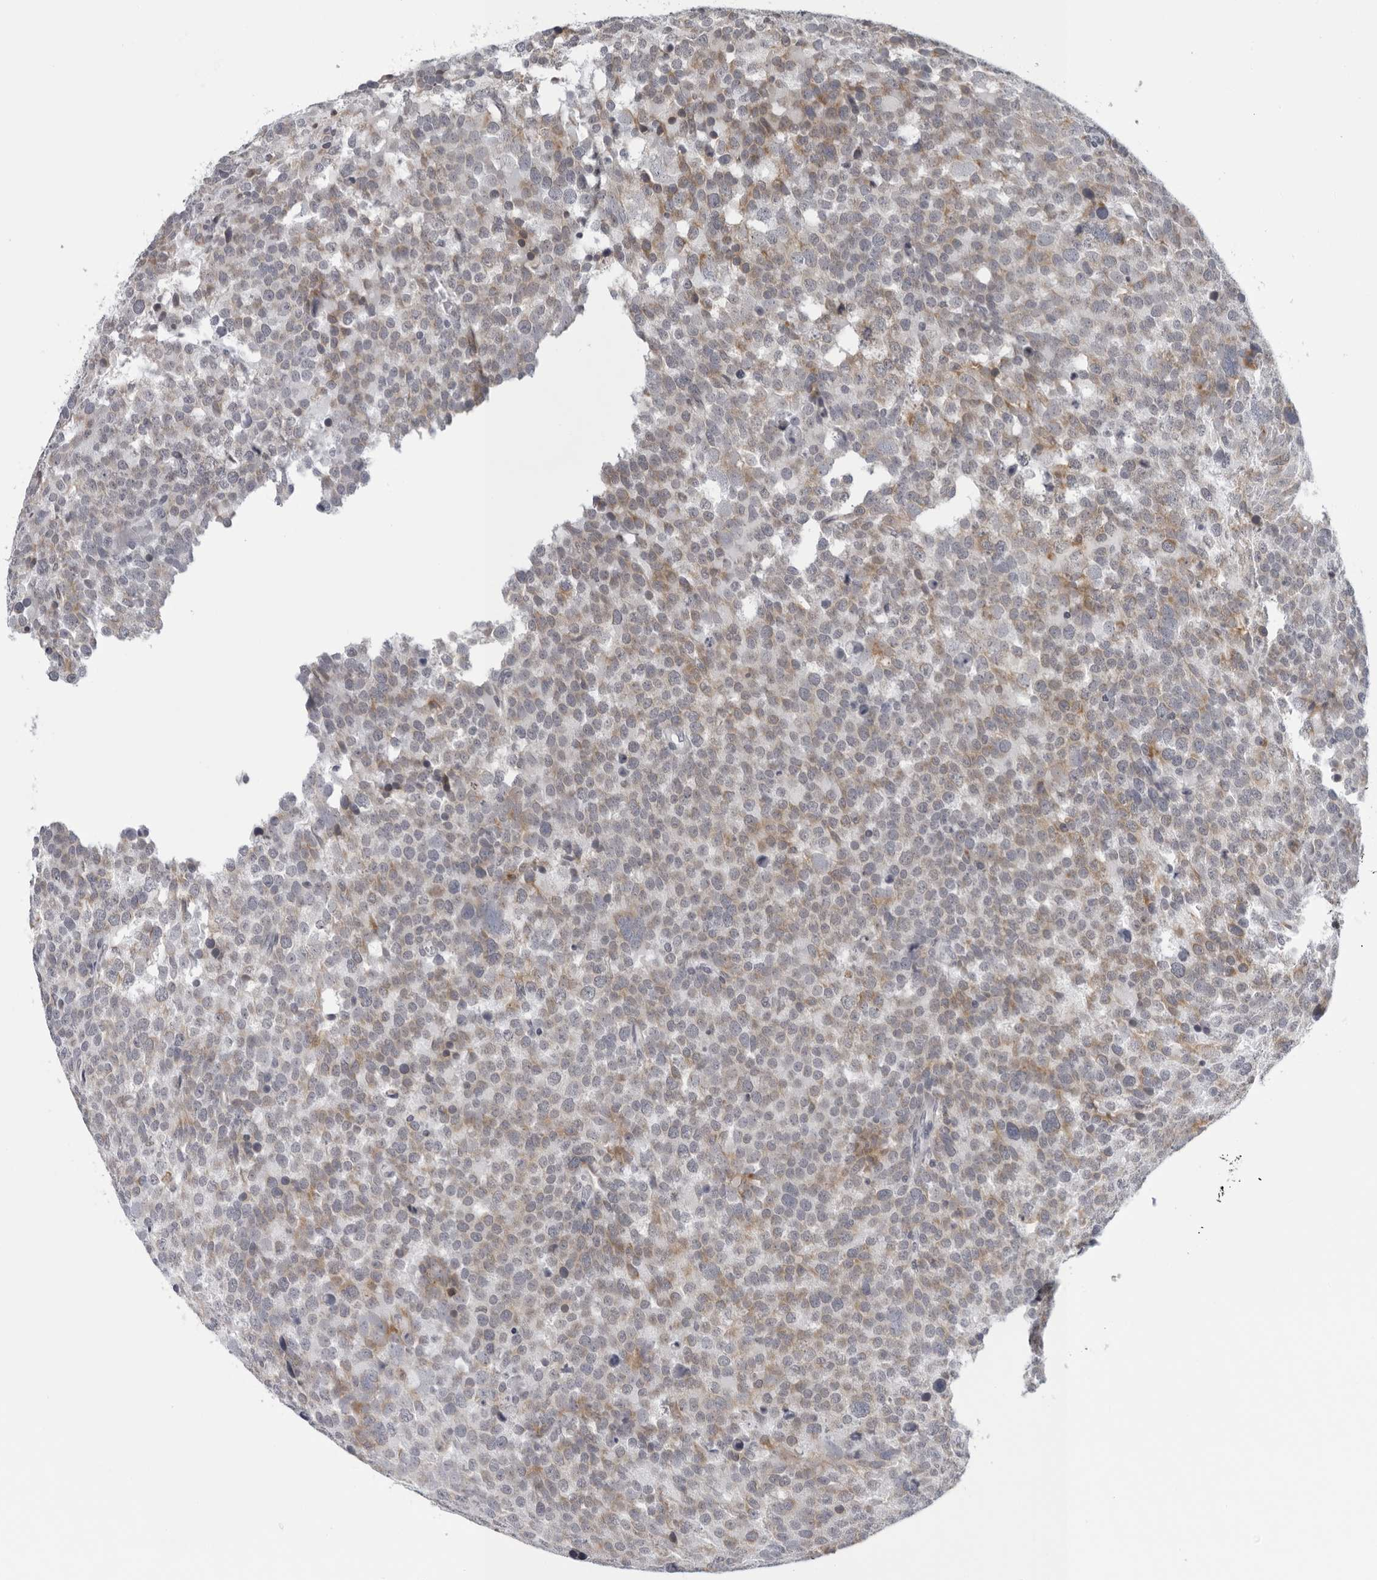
{"staining": {"intensity": "weak", "quantity": "25%-75%", "location": "cytoplasmic/membranous"}, "tissue": "testis cancer", "cell_type": "Tumor cells", "image_type": "cancer", "snomed": [{"axis": "morphology", "description": "Seminoma, NOS"}, {"axis": "topography", "description": "Testis"}], "caption": "Testis cancer was stained to show a protein in brown. There is low levels of weak cytoplasmic/membranous positivity in approximately 25%-75% of tumor cells.", "gene": "CPT2", "patient": {"sex": "male", "age": 71}}